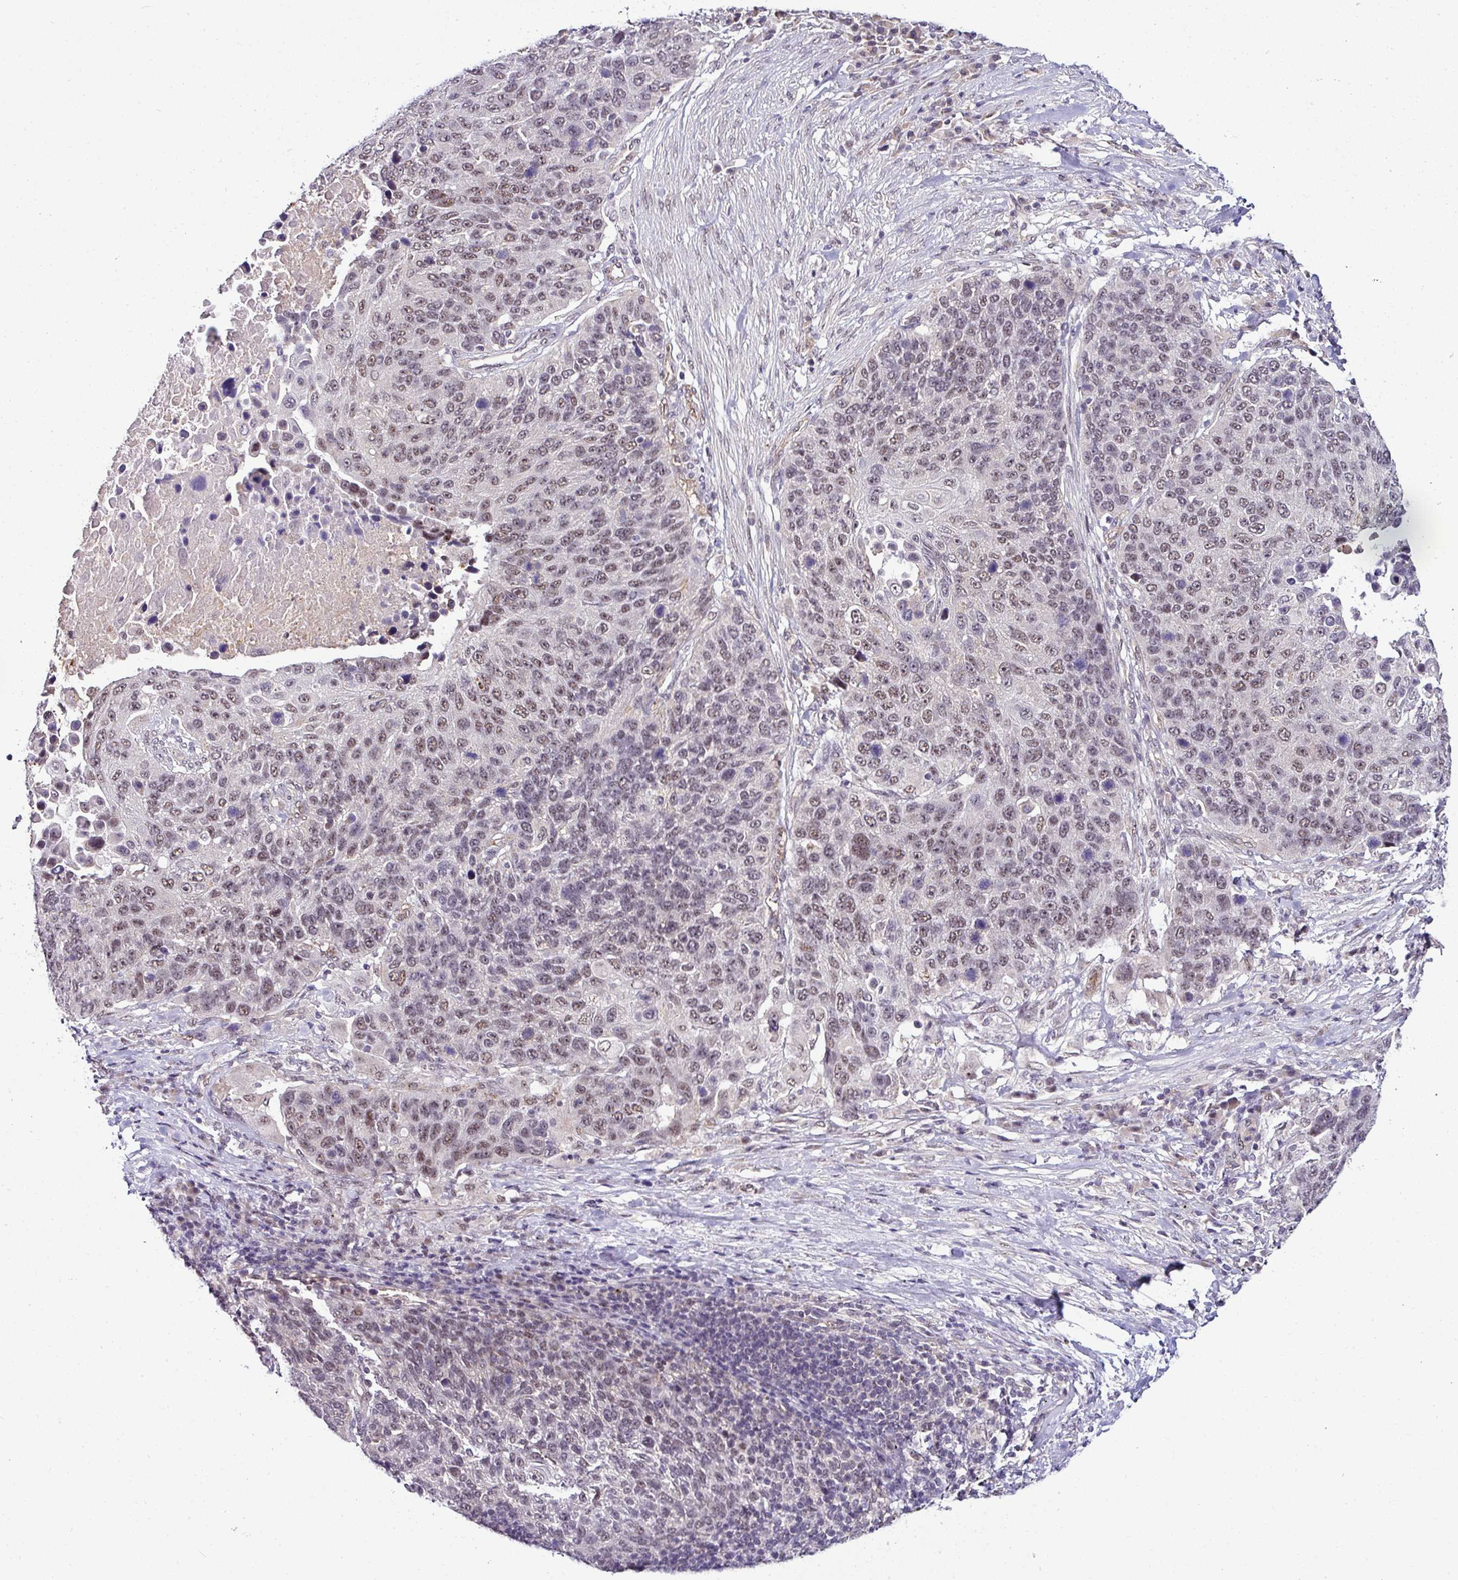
{"staining": {"intensity": "moderate", "quantity": "25%-75%", "location": "nuclear"}, "tissue": "lung cancer", "cell_type": "Tumor cells", "image_type": "cancer", "snomed": [{"axis": "morphology", "description": "Normal tissue, NOS"}, {"axis": "morphology", "description": "Squamous cell carcinoma, NOS"}, {"axis": "topography", "description": "Lymph node"}, {"axis": "topography", "description": "Lung"}], "caption": "Approximately 25%-75% of tumor cells in squamous cell carcinoma (lung) exhibit moderate nuclear protein expression as visualized by brown immunohistochemical staining.", "gene": "NAPSA", "patient": {"sex": "male", "age": 66}}